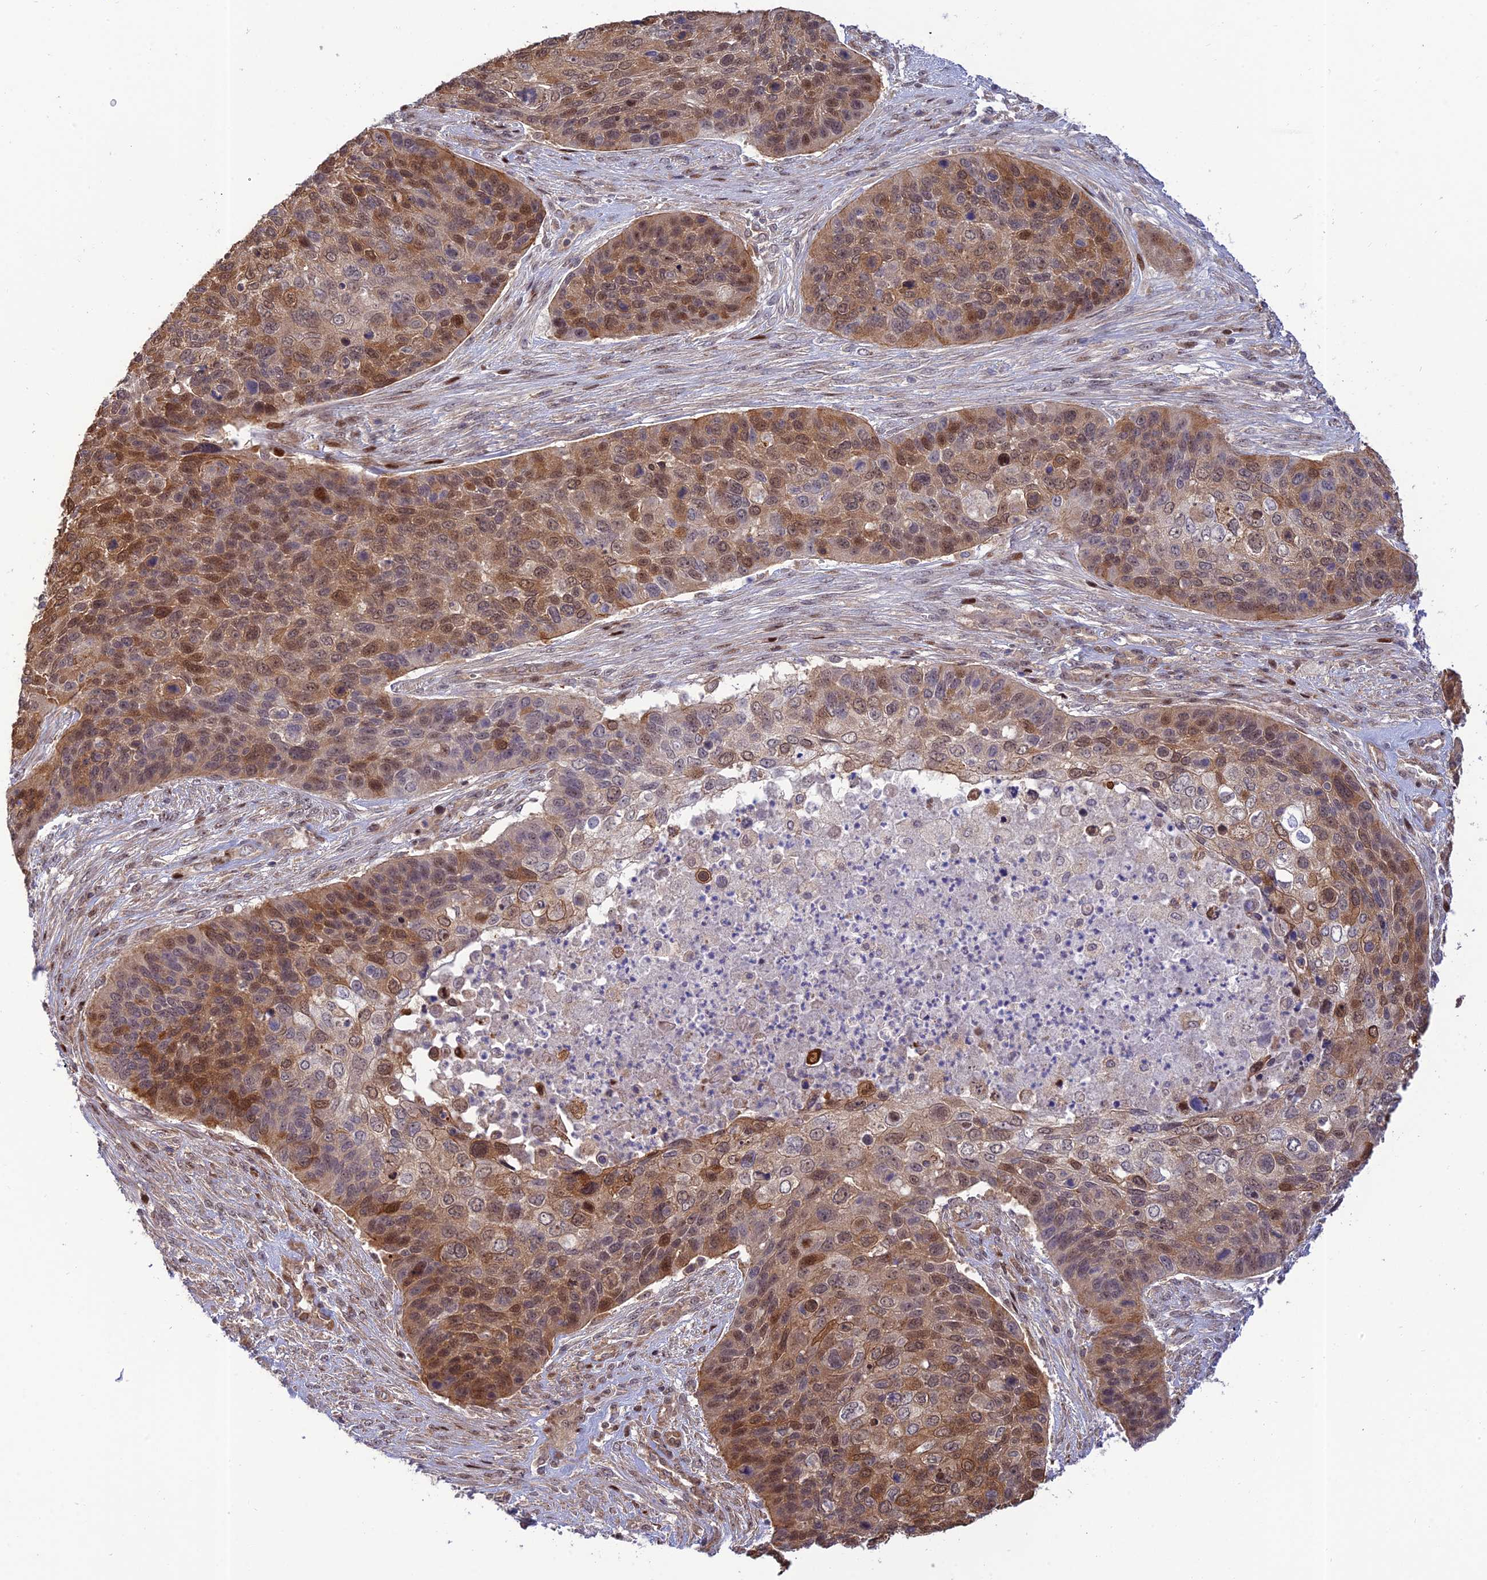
{"staining": {"intensity": "moderate", "quantity": "25%-75%", "location": "cytoplasmic/membranous,nuclear"}, "tissue": "skin cancer", "cell_type": "Tumor cells", "image_type": "cancer", "snomed": [{"axis": "morphology", "description": "Basal cell carcinoma"}, {"axis": "topography", "description": "Skin"}], "caption": "An immunohistochemistry image of neoplastic tissue is shown. Protein staining in brown shows moderate cytoplasmic/membranous and nuclear positivity in skin cancer within tumor cells. Using DAB (brown) and hematoxylin (blue) stains, captured at high magnification using brightfield microscopy.", "gene": "ZNF584", "patient": {"sex": "female", "age": 74}}